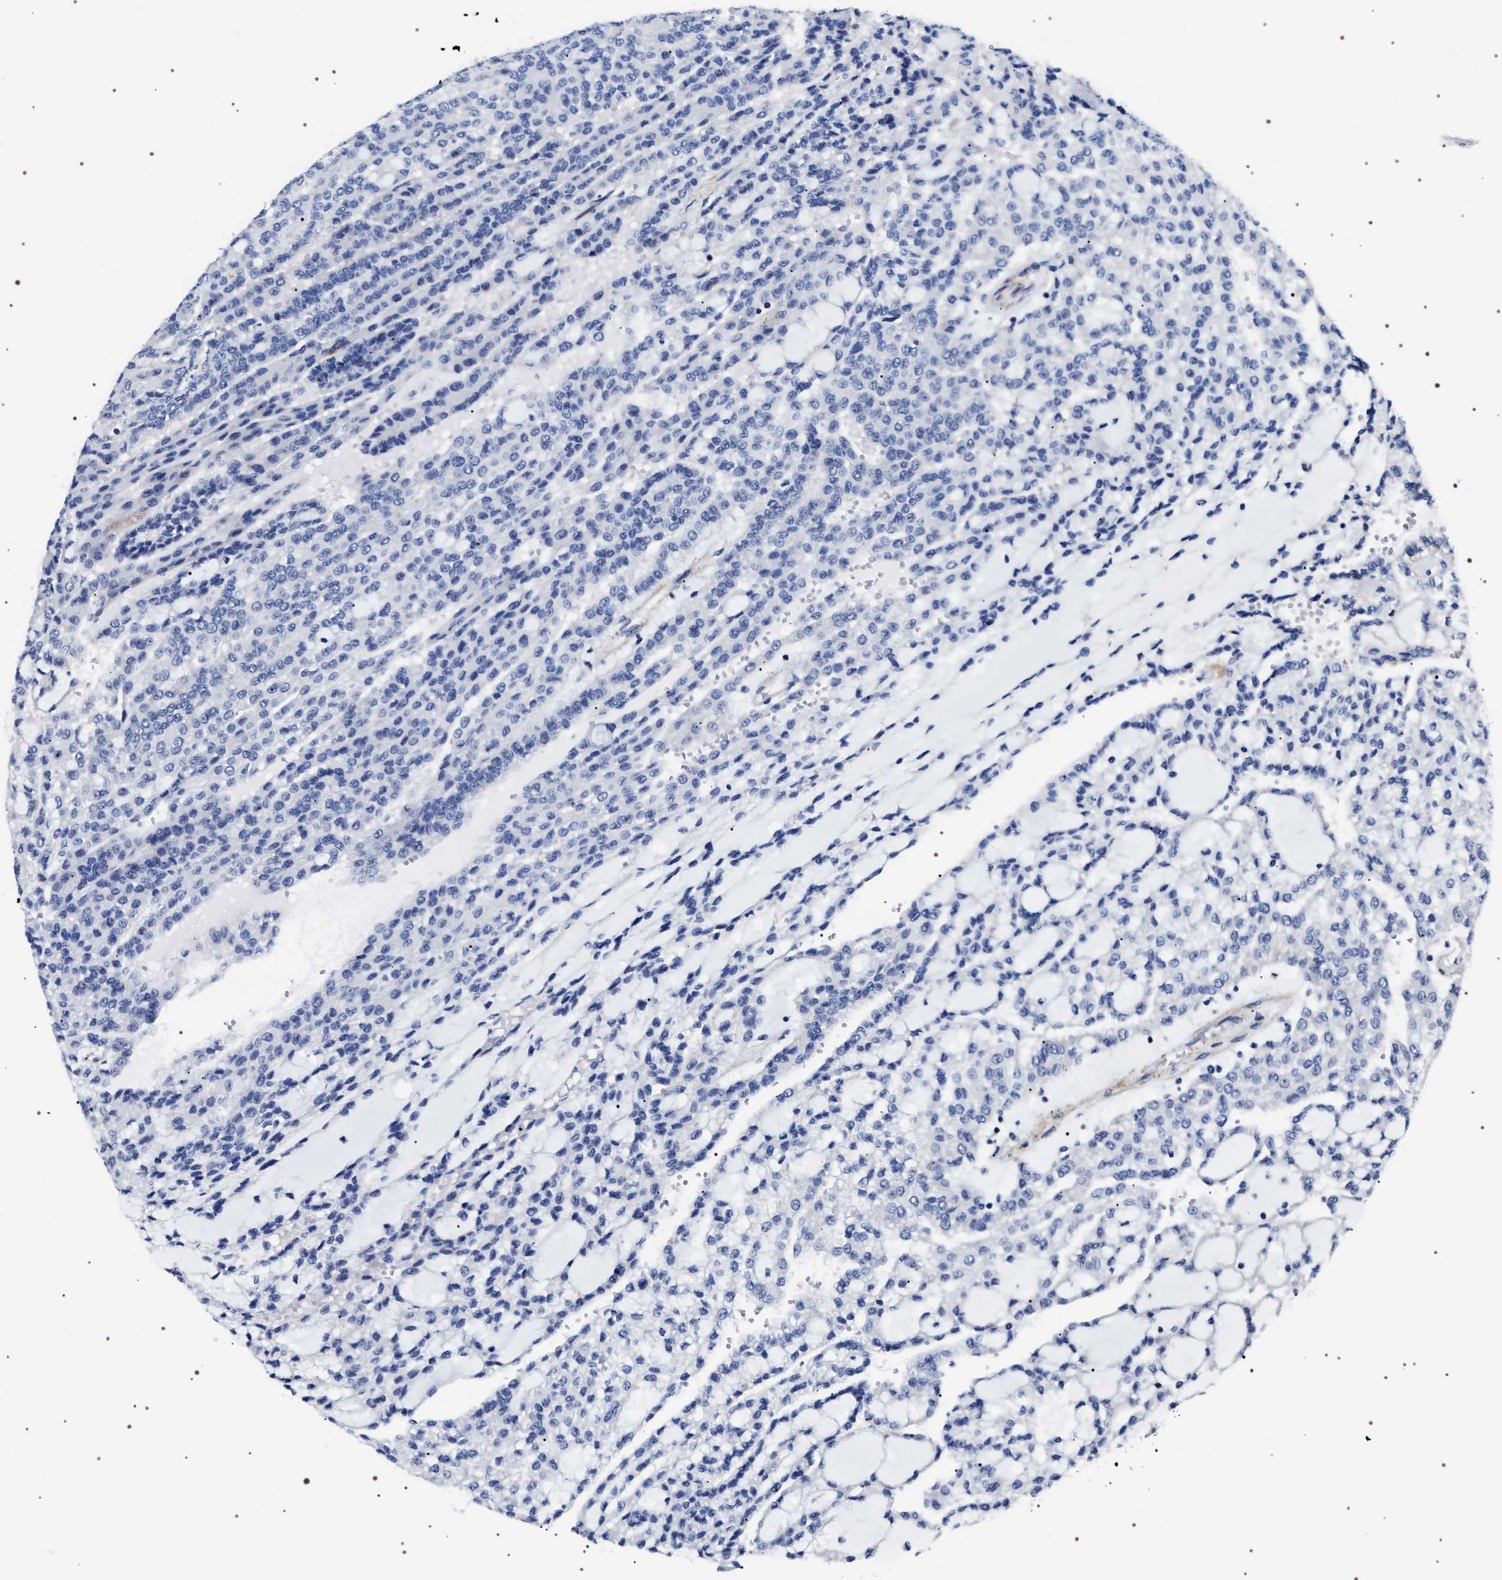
{"staining": {"intensity": "negative", "quantity": "none", "location": "none"}, "tissue": "renal cancer", "cell_type": "Tumor cells", "image_type": "cancer", "snomed": [{"axis": "morphology", "description": "Adenocarcinoma, NOS"}, {"axis": "topography", "description": "Kidney"}], "caption": "Histopathology image shows no significant protein positivity in tumor cells of renal adenocarcinoma.", "gene": "SQLE", "patient": {"sex": "male", "age": 63}}